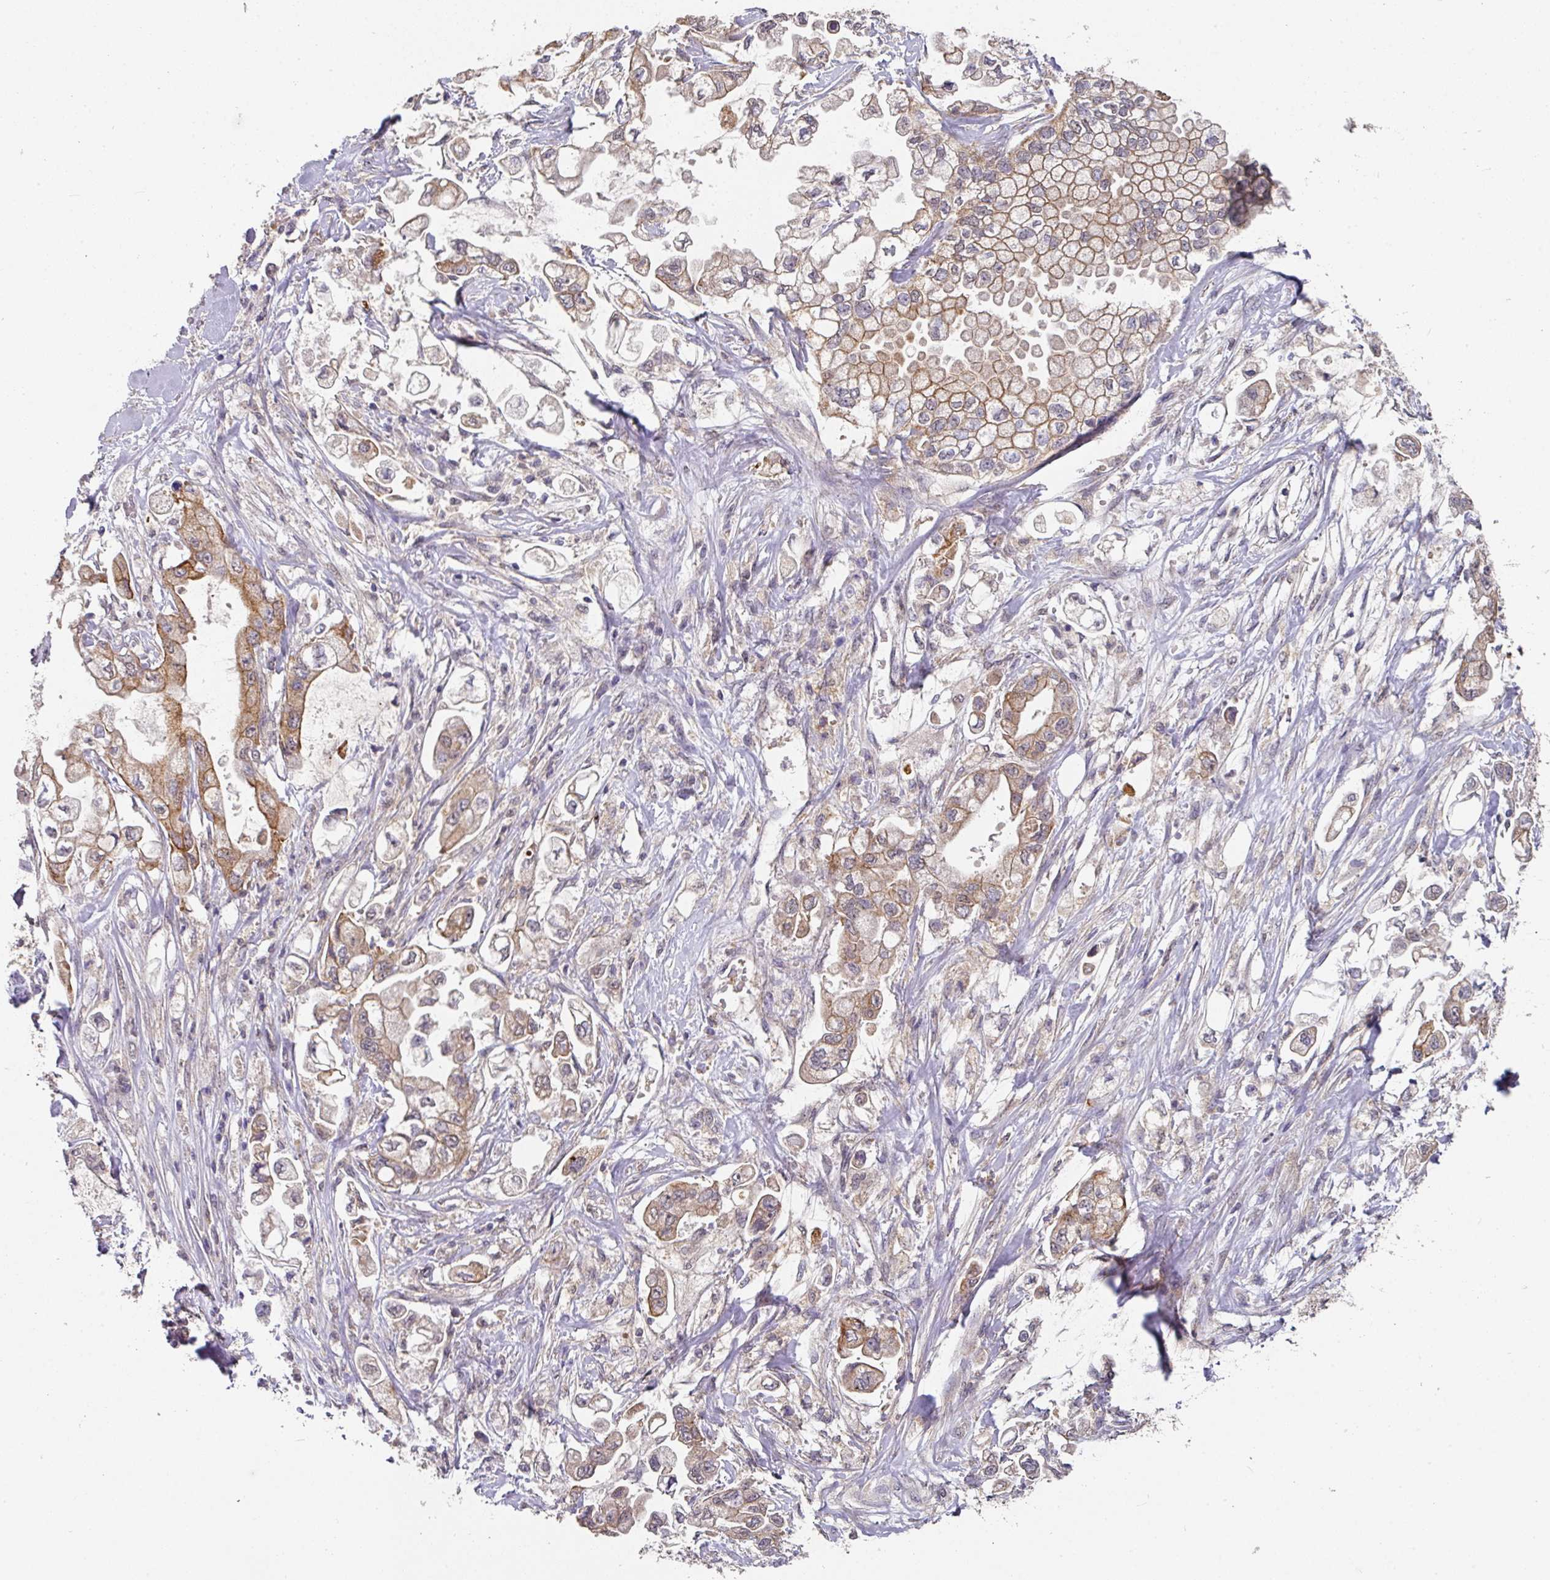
{"staining": {"intensity": "moderate", "quantity": "25%-75%", "location": "cytoplasmic/membranous"}, "tissue": "stomach cancer", "cell_type": "Tumor cells", "image_type": "cancer", "snomed": [{"axis": "morphology", "description": "Adenocarcinoma, NOS"}, {"axis": "topography", "description": "Stomach"}], "caption": "Tumor cells exhibit moderate cytoplasmic/membranous expression in approximately 25%-75% of cells in stomach adenocarcinoma. (DAB IHC, brown staining for protein, blue staining for nuclei).", "gene": "EXTL3", "patient": {"sex": "male", "age": 62}}